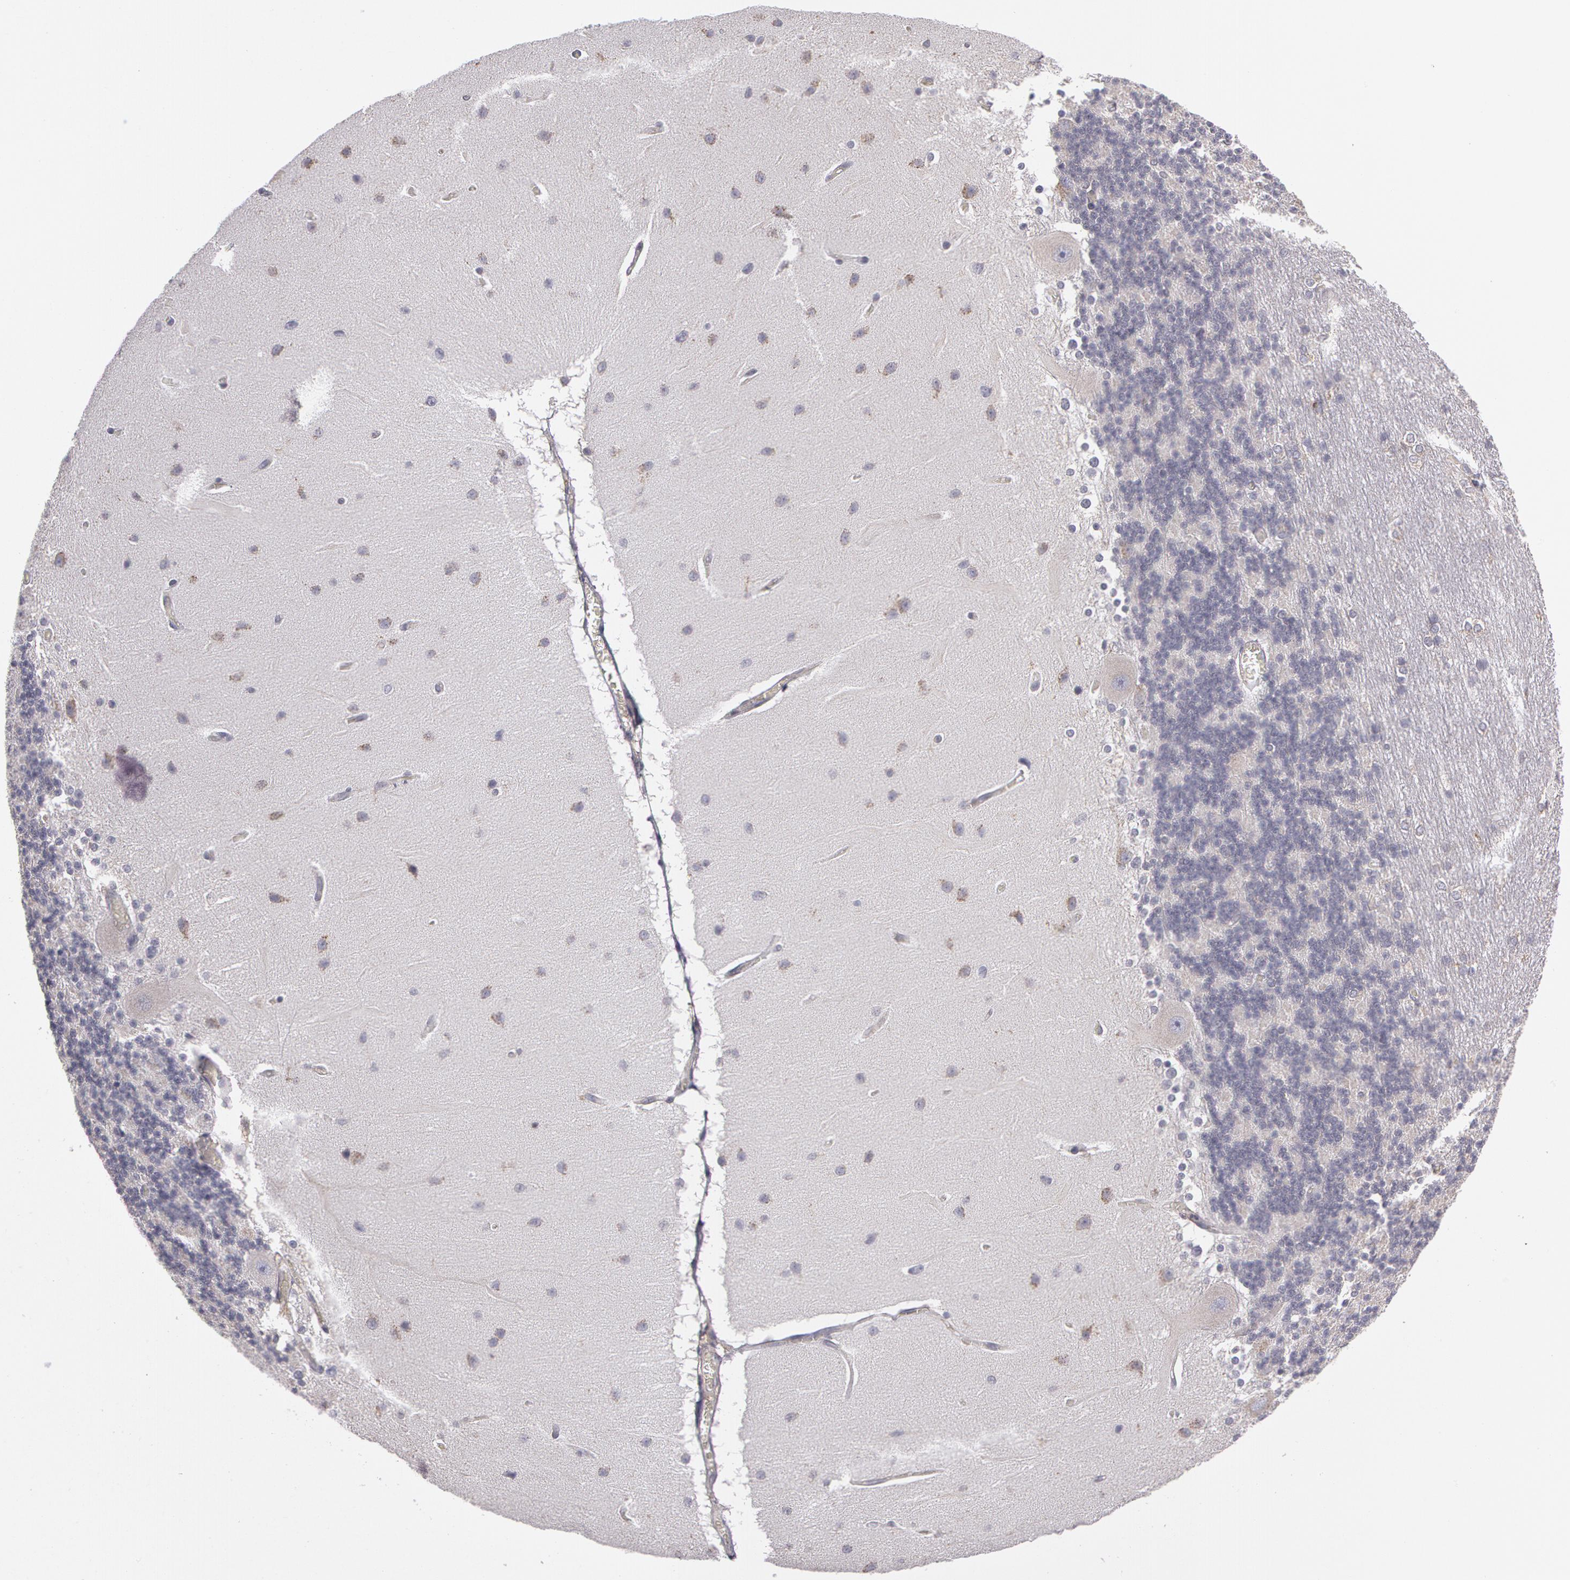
{"staining": {"intensity": "negative", "quantity": "none", "location": "none"}, "tissue": "cerebellum", "cell_type": "Cells in granular layer", "image_type": "normal", "snomed": [{"axis": "morphology", "description": "Normal tissue, NOS"}, {"axis": "topography", "description": "Cerebellum"}], "caption": "Cells in granular layer show no significant expression in benign cerebellum. Brightfield microscopy of IHC stained with DAB (brown) and hematoxylin (blue), captured at high magnification.", "gene": "NEK9", "patient": {"sex": "female", "age": 54}}